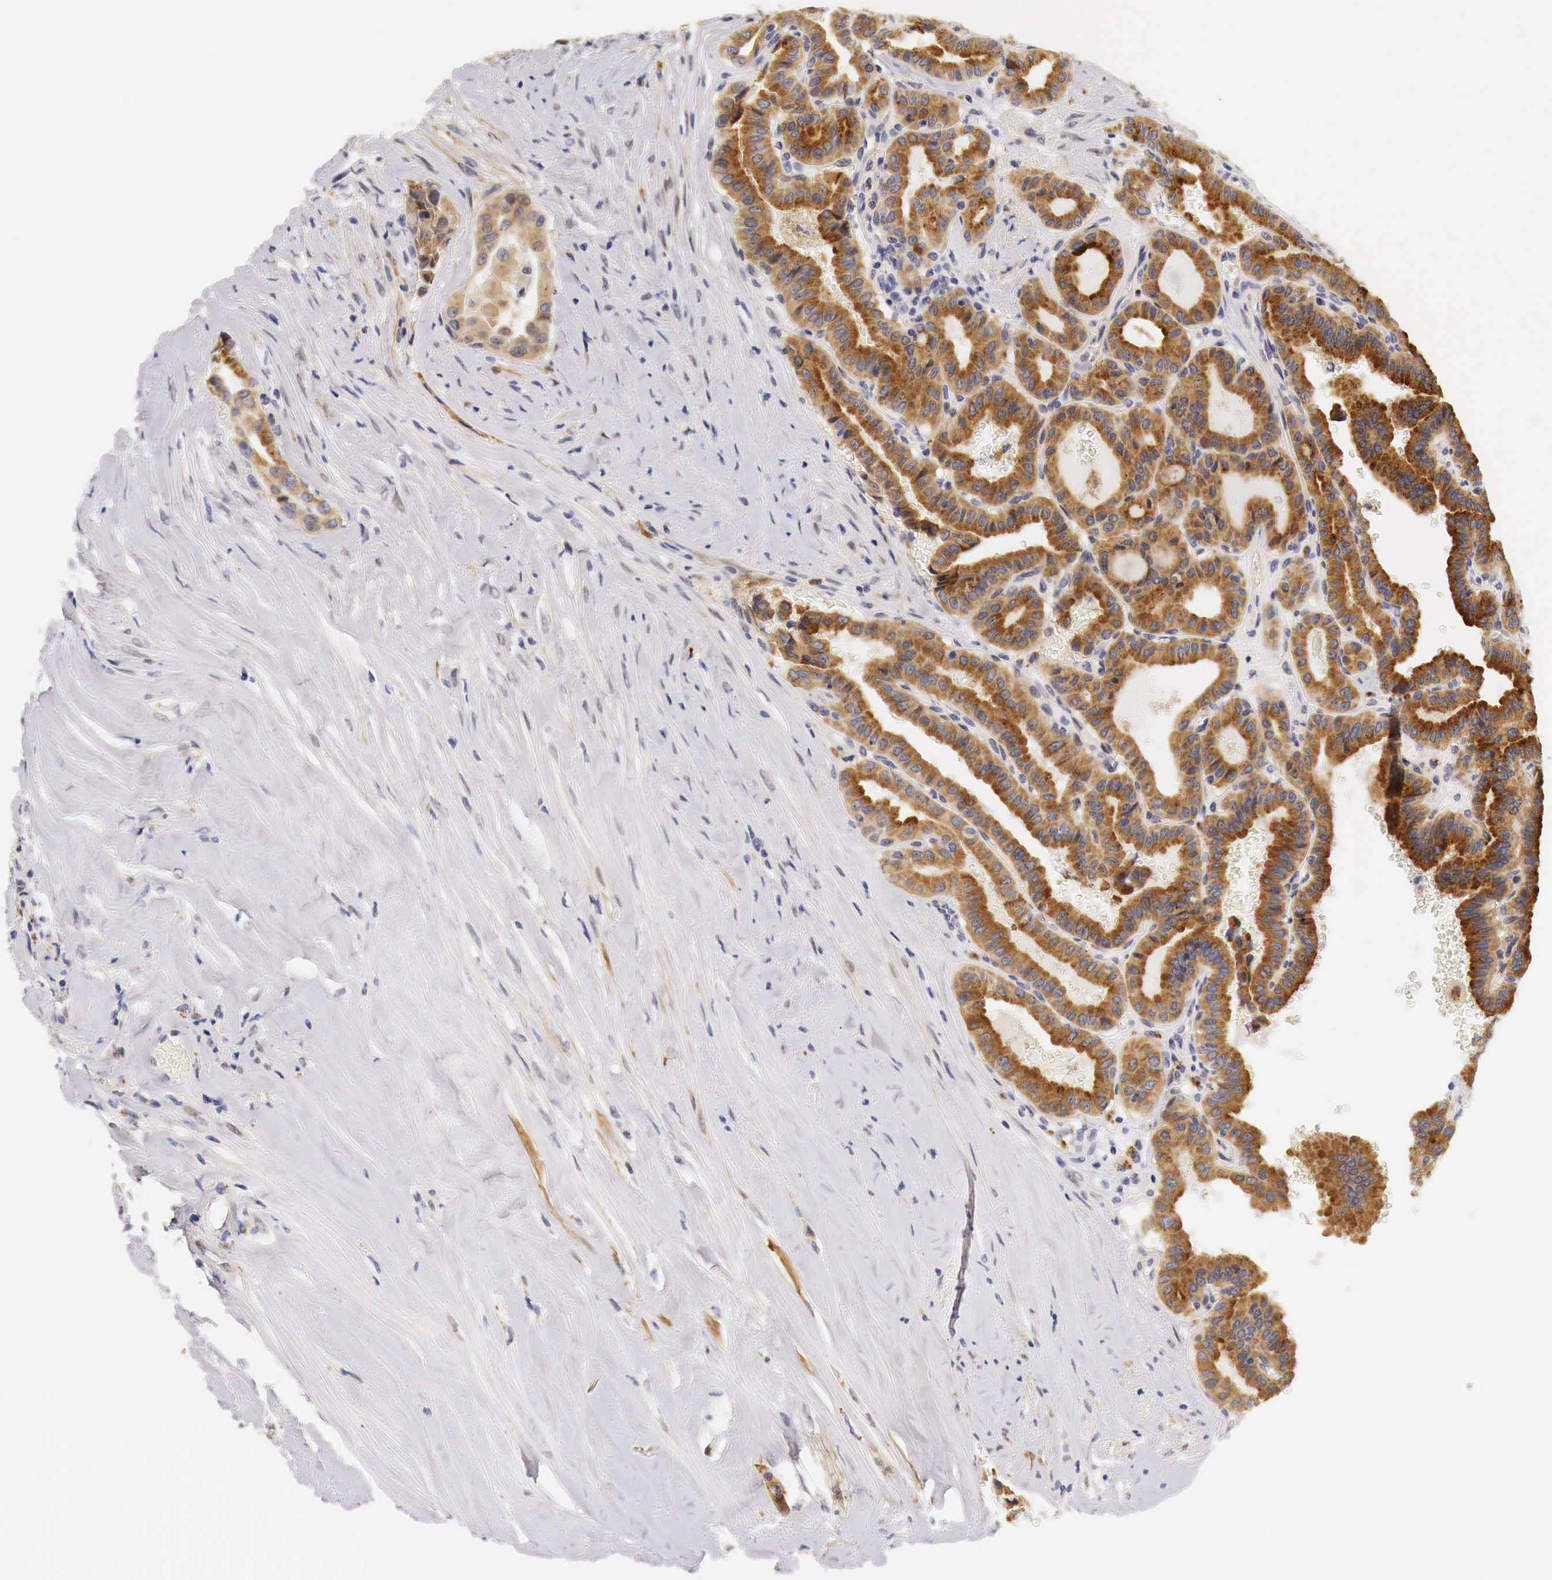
{"staining": {"intensity": "moderate", "quantity": ">75%", "location": "cytoplasmic/membranous"}, "tissue": "thyroid cancer", "cell_type": "Tumor cells", "image_type": "cancer", "snomed": [{"axis": "morphology", "description": "Papillary adenocarcinoma, NOS"}, {"axis": "topography", "description": "Thyroid gland"}], "caption": "Brown immunohistochemical staining in human thyroid papillary adenocarcinoma shows moderate cytoplasmic/membranous positivity in approximately >75% of tumor cells.", "gene": "CASP3", "patient": {"sex": "male", "age": 87}}